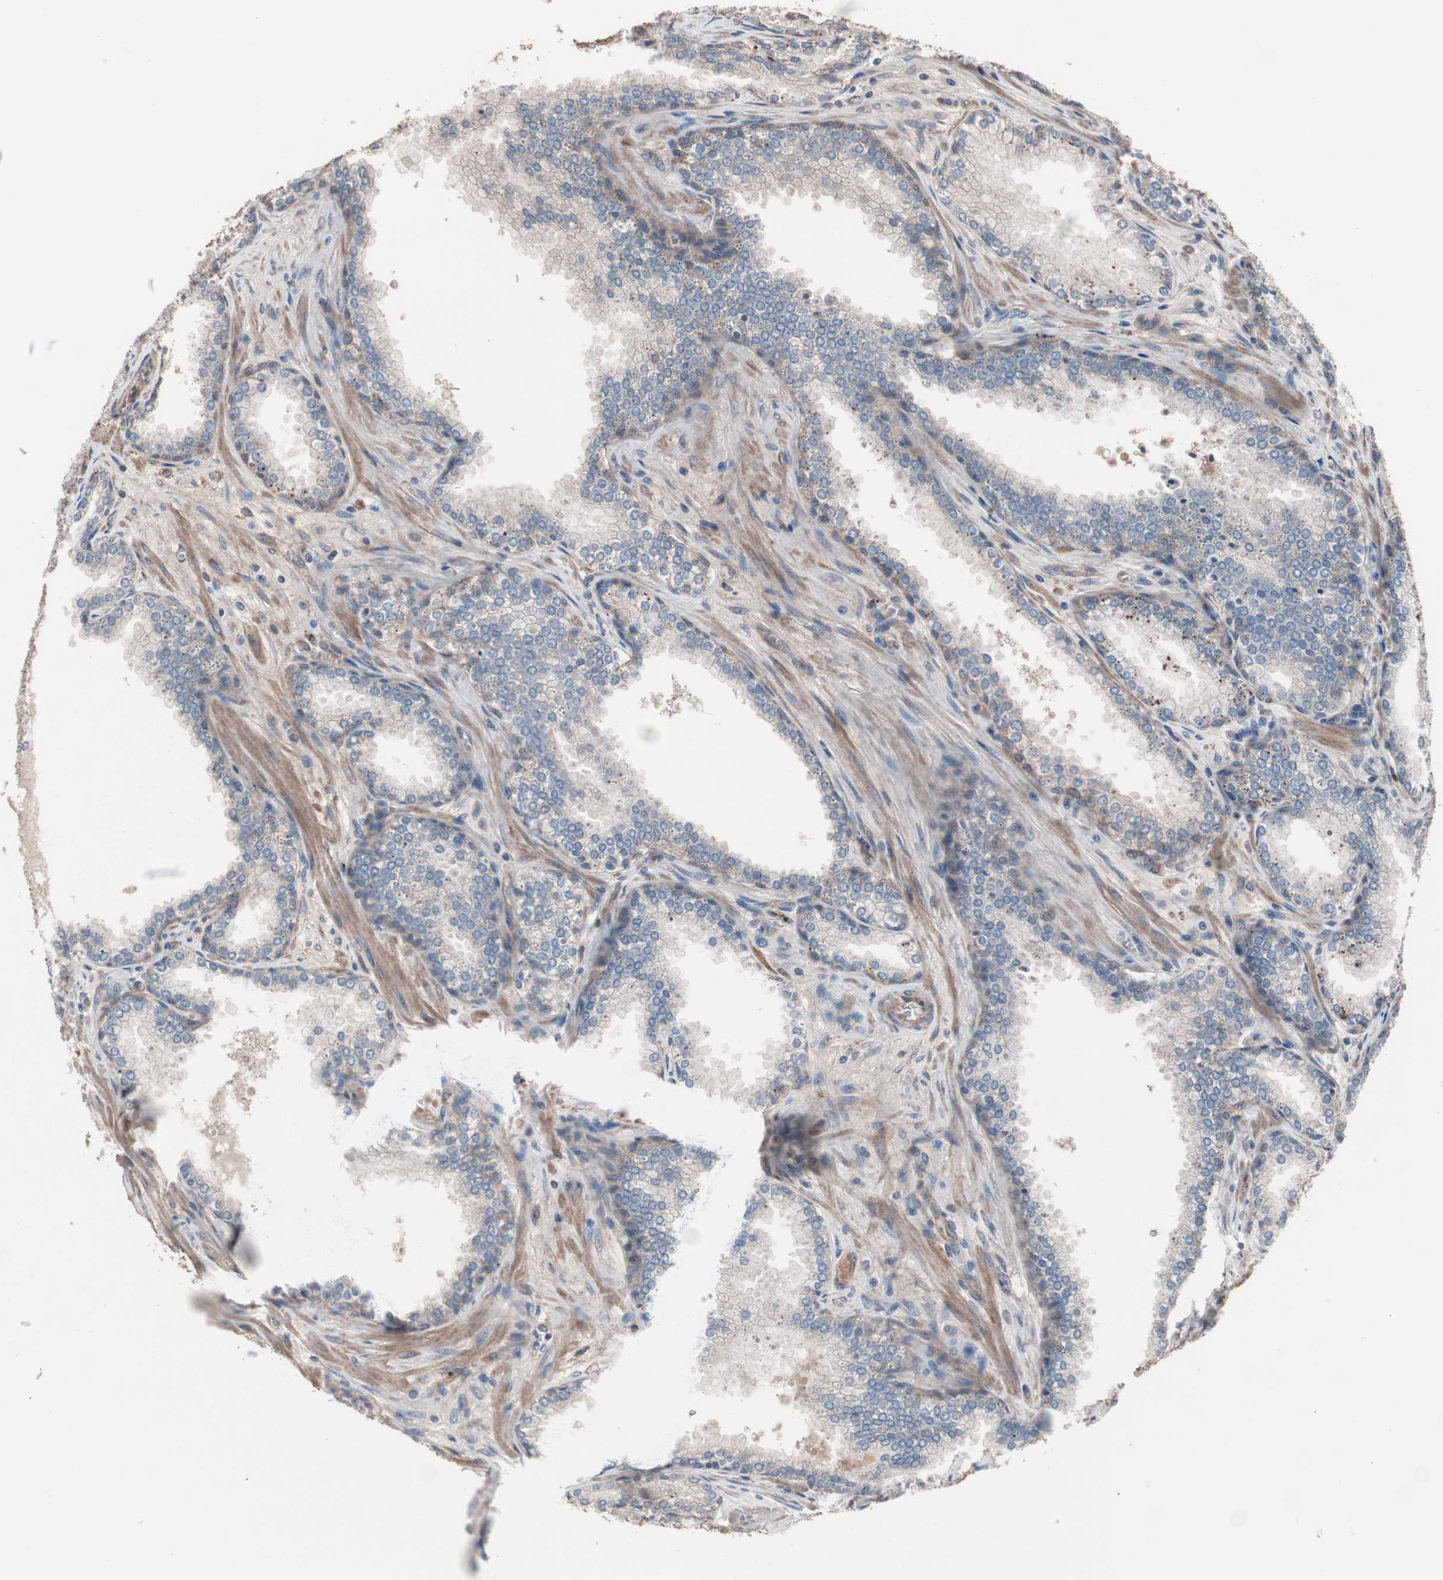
{"staining": {"intensity": "moderate", "quantity": "25%-75%", "location": "cytoplasmic/membranous"}, "tissue": "prostate cancer", "cell_type": "Tumor cells", "image_type": "cancer", "snomed": [{"axis": "morphology", "description": "Adenocarcinoma, Low grade"}, {"axis": "topography", "description": "Prostate"}], "caption": "Moderate cytoplasmic/membranous protein positivity is appreciated in approximately 25%-75% of tumor cells in prostate cancer.", "gene": "ATG7", "patient": {"sex": "male", "age": 60}}